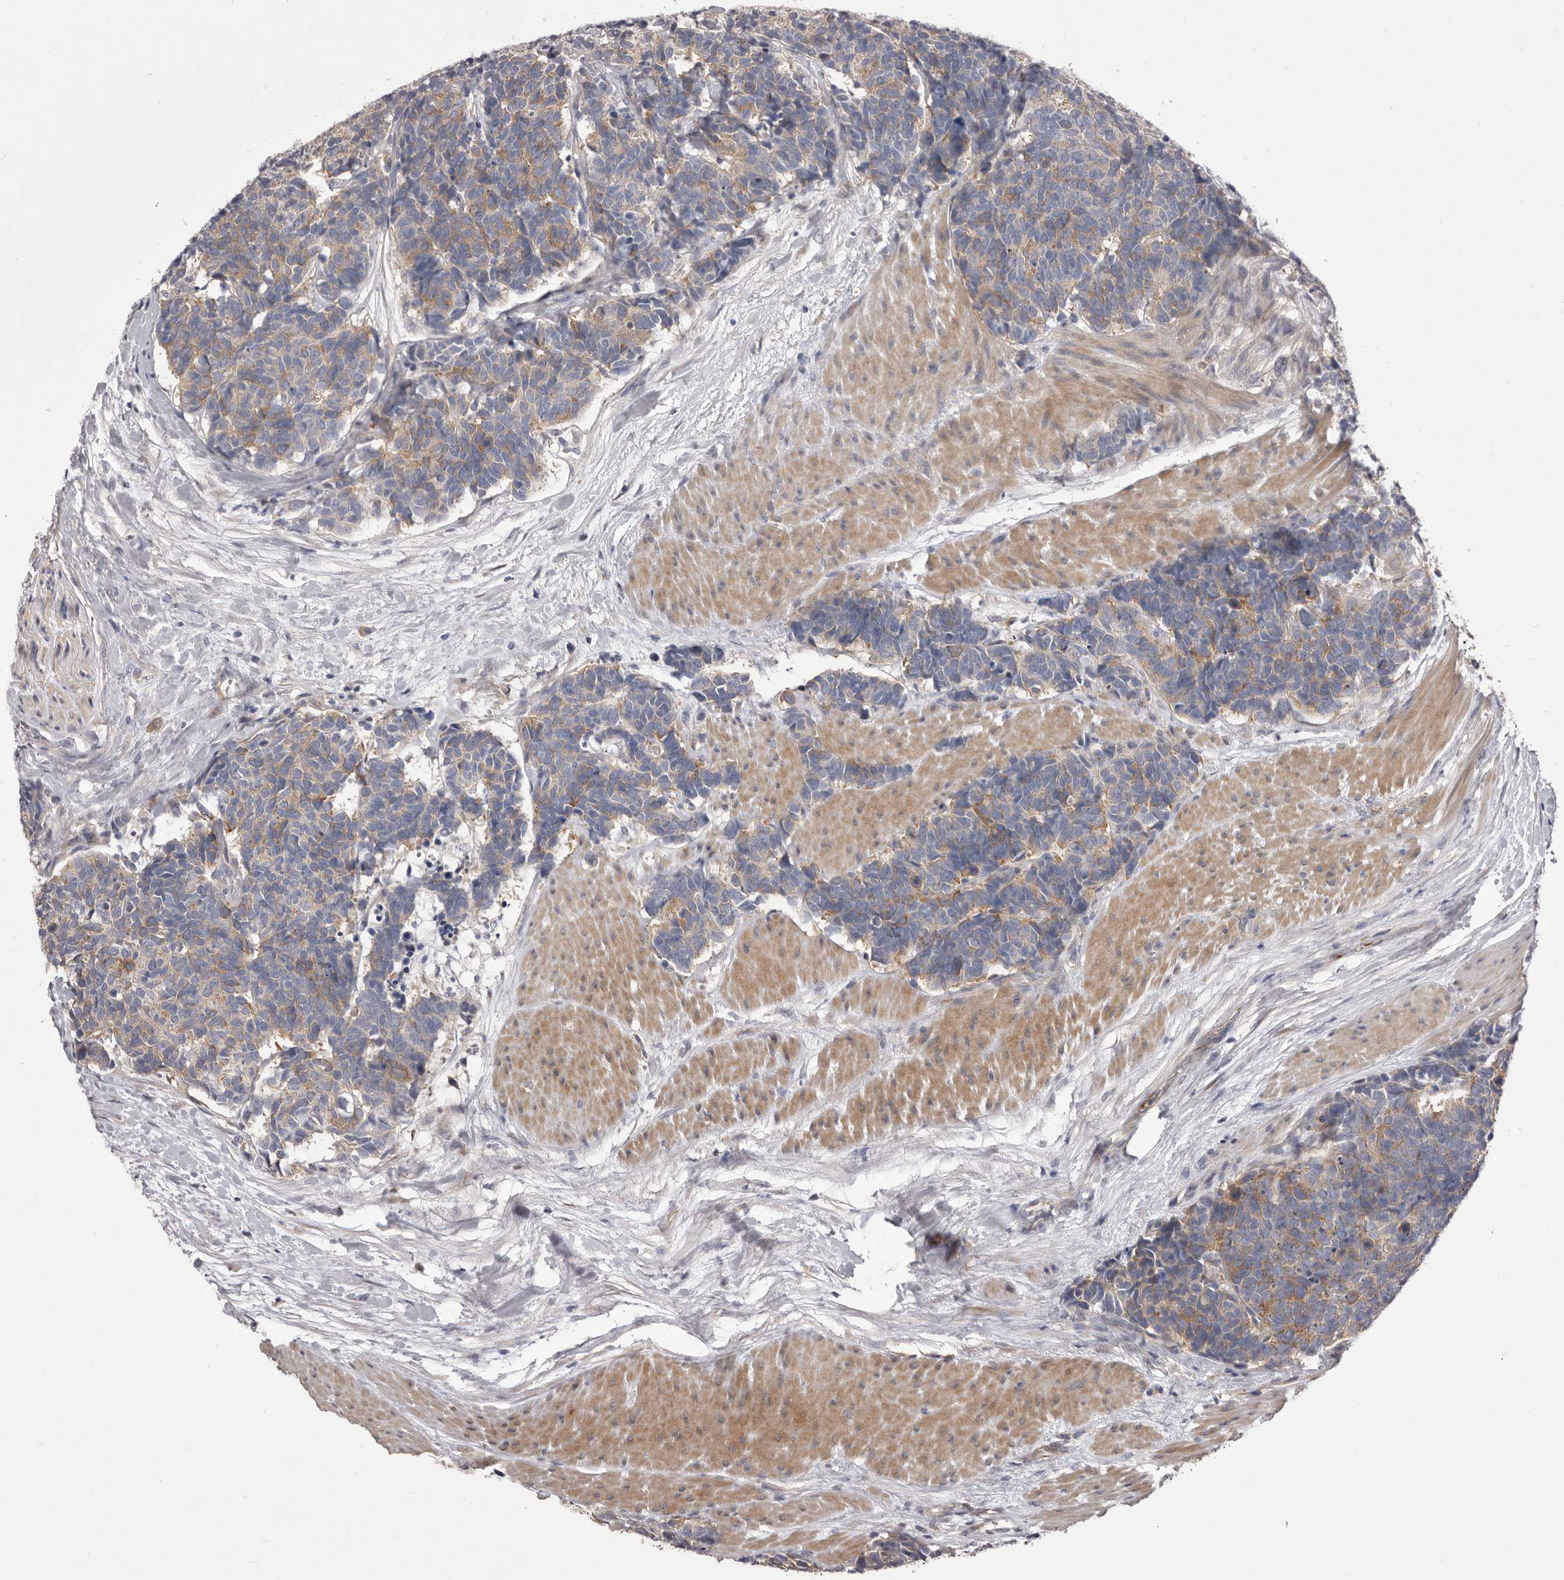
{"staining": {"intensity": "weak", "quantity": "25%-75%", "location": "cytoplasmic/membranous"}, "tissue": "carcinoid", "cell_type": "Tumor cells", "image_type": "cancer", "snomed": [{"axis": "morphology", "description": "Carcinoma, NOS"}, {"axis": "morphology", "description": "Carcinoid, malignant, NOS"}, {"axis": "topography", "description": "Urinary bladder"}], "caption": "Protein staining by immunohistochemistry (IHC) demonstrates weak cytoplasmic/membranous staining in about 25%-75% of tumor cells in carcinoid. (brown staining indicates protein expression, while blue staining denotes nuclei).", "gene": "PNRC1", "patient": {"sex": "male", "age": 57}}